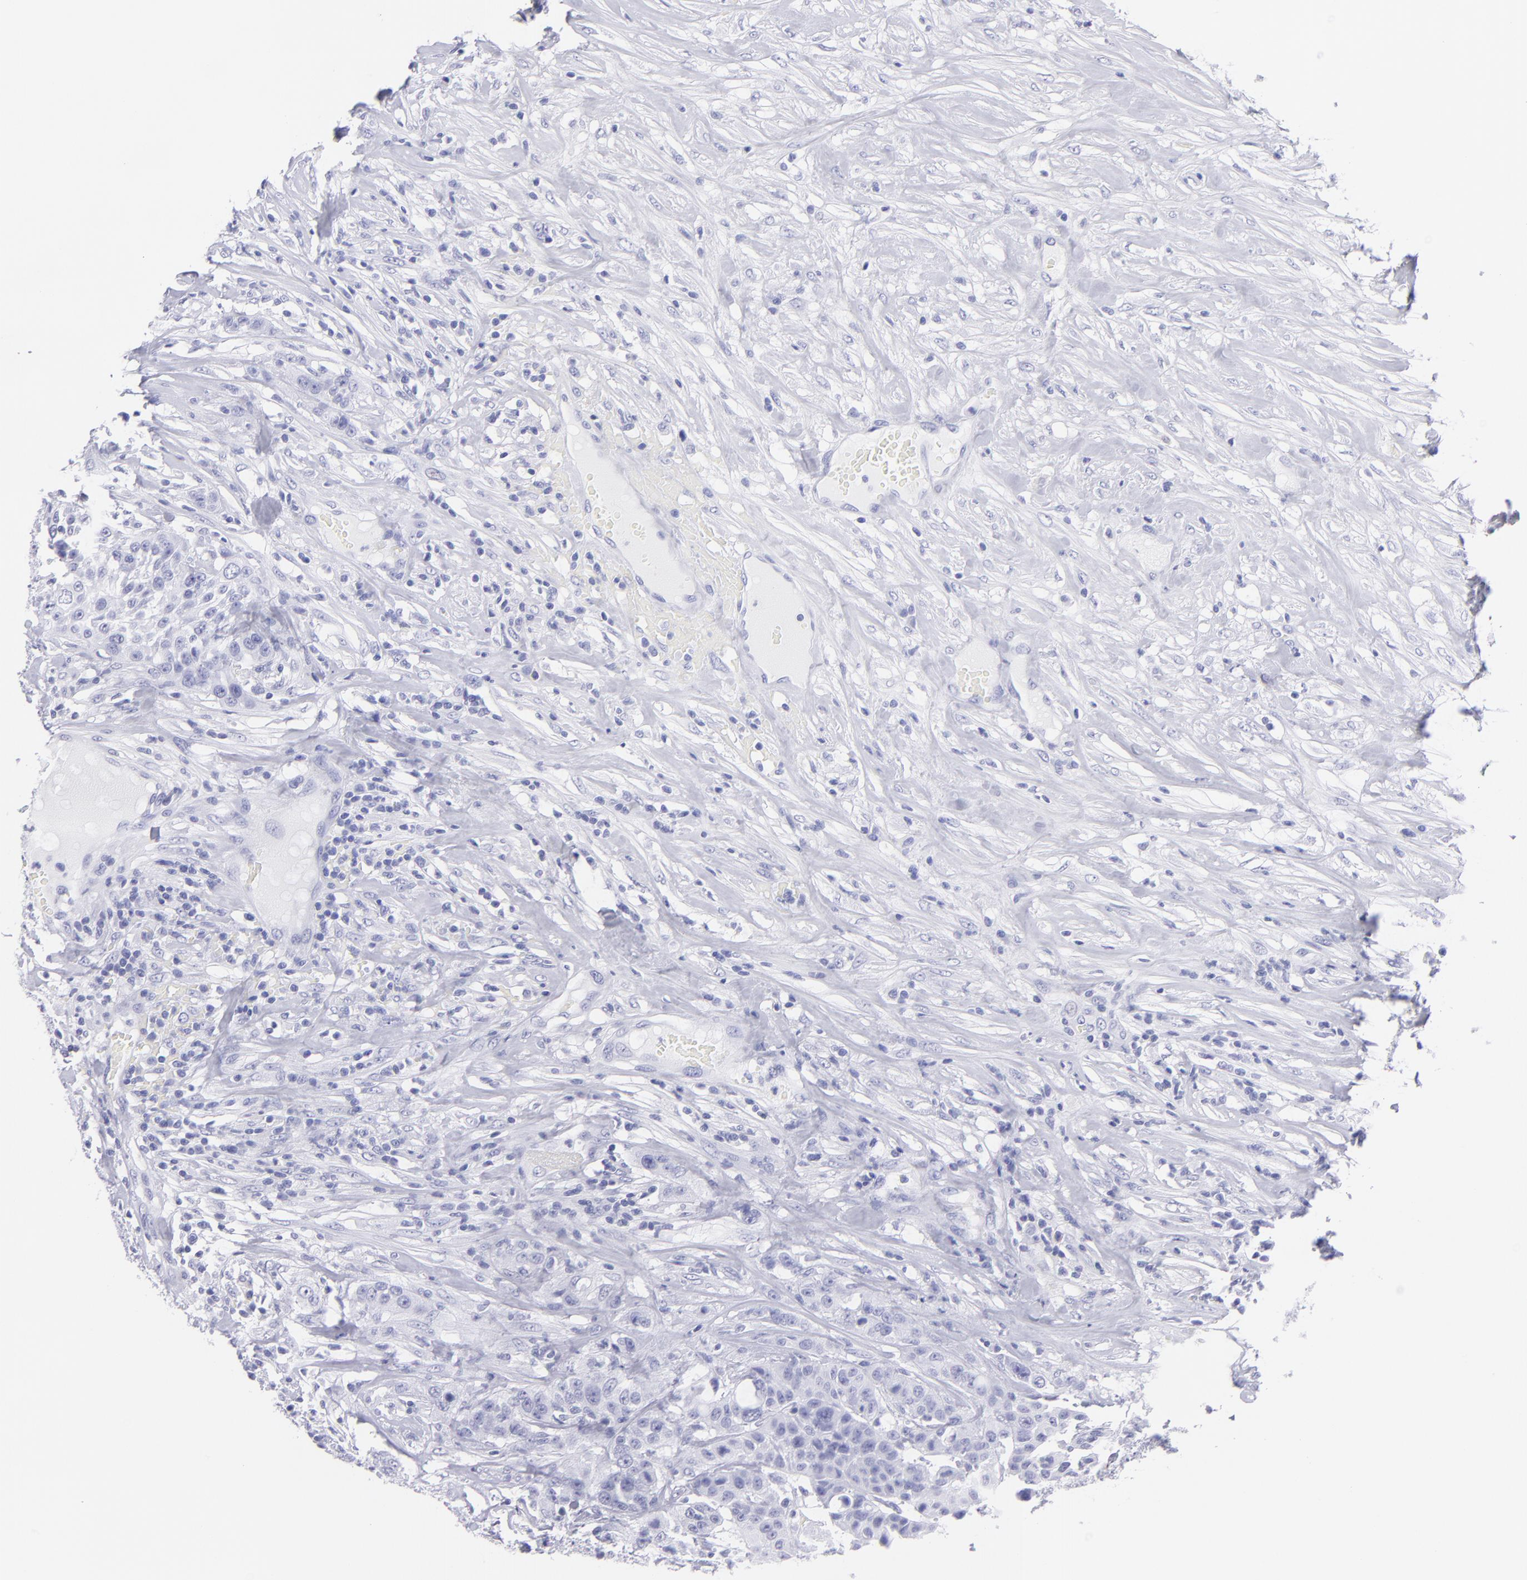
{"staining": {"intensity": "negative", "quantity": "none", "location": "none"}, "tissue": "urothelial cancer", "cell_type": "Tumor cells", "image_type": "cancer", "snomed": [{"axis": "morphology", "description": "Urothelial carcinoma, High grade"}, {"axis": "topography", "description": "Urinary bladder"}], "caption": "IHC of human high-grade urothelial carcinoma exhibits no expression in tumor cells.", "gene": "PIP", "patient": {"sex": "male", "age": 74}}